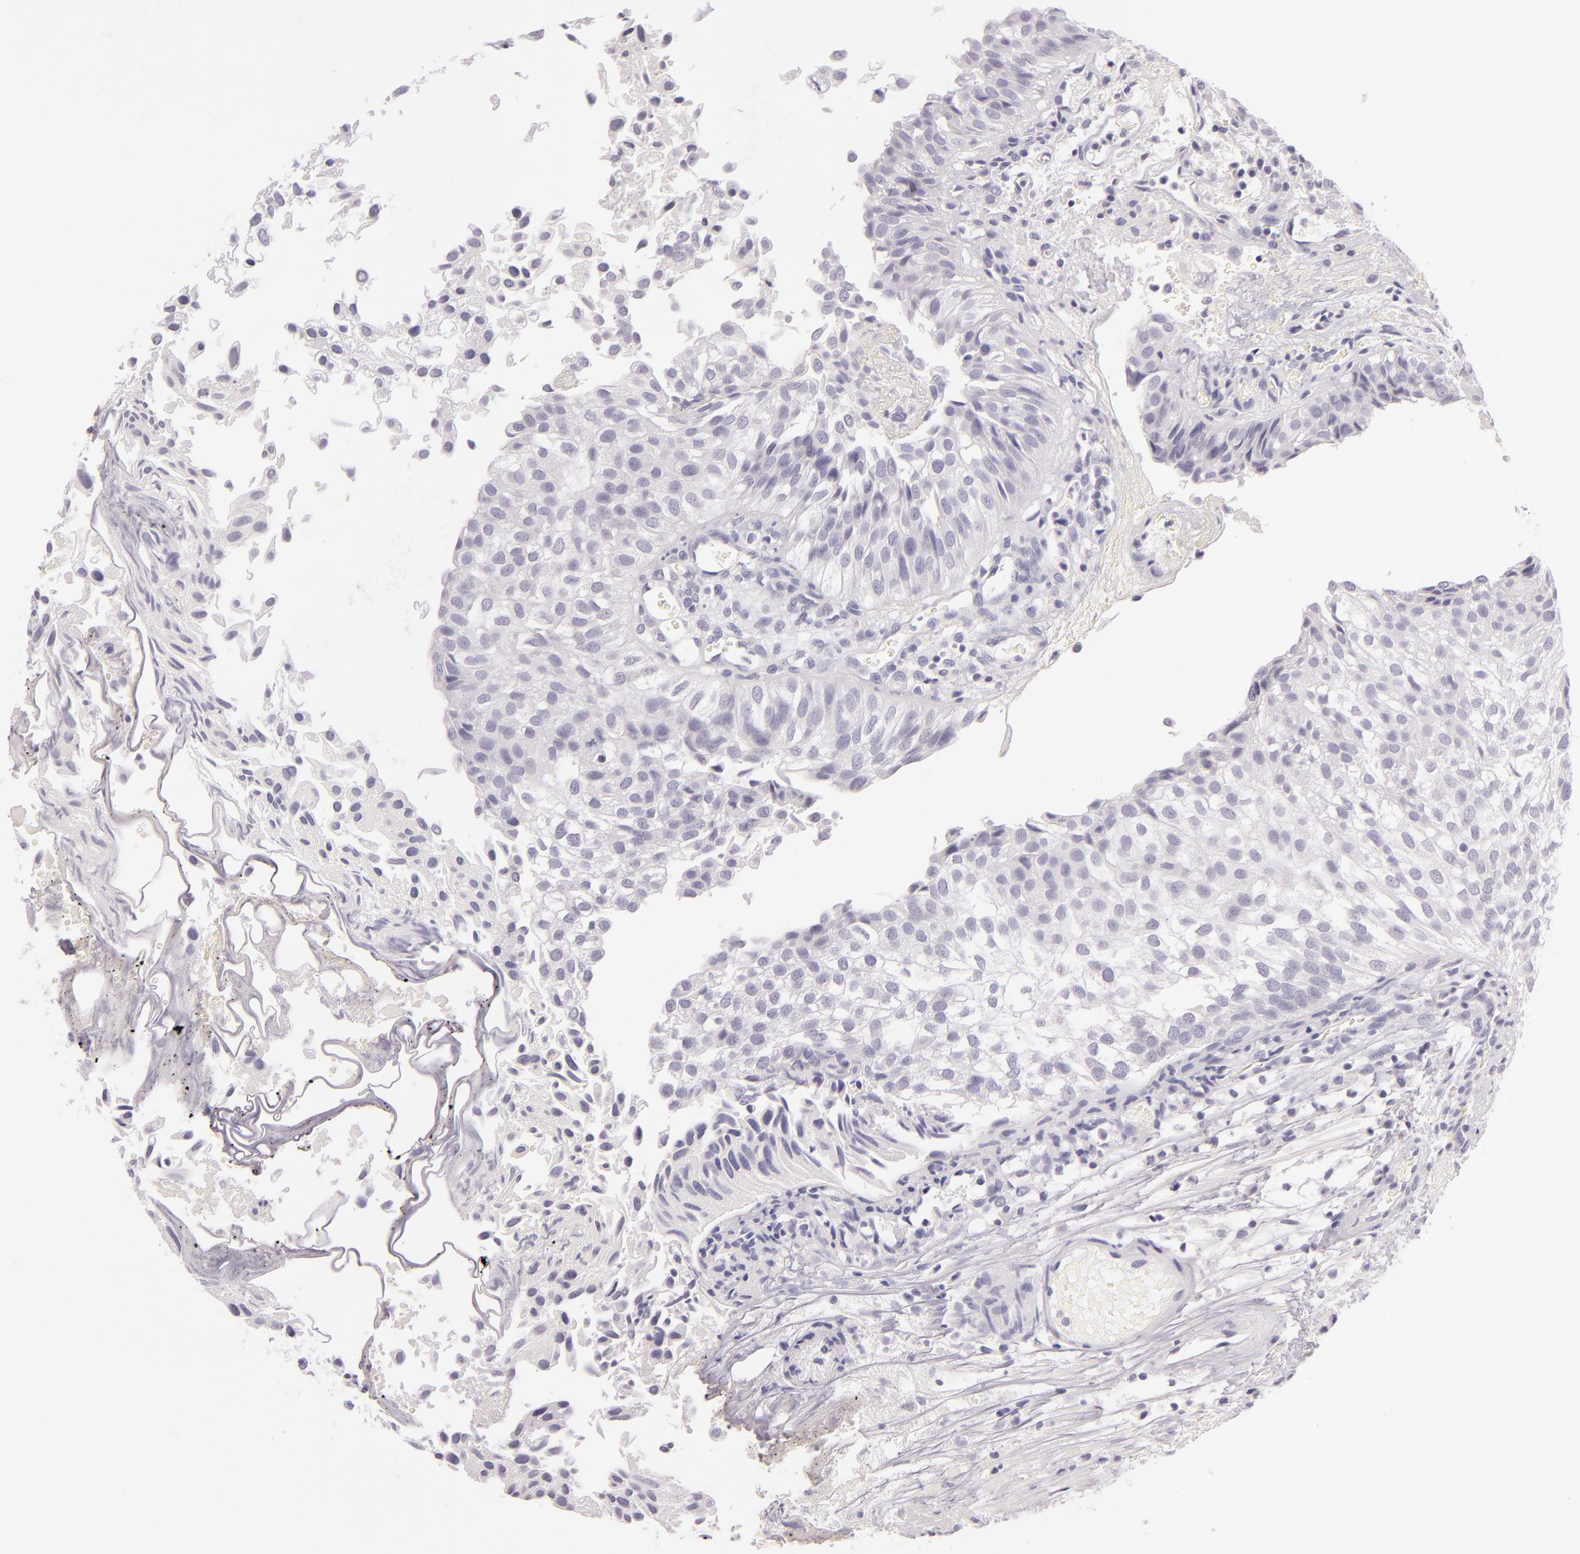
{"staining": {"intensity": "negative", "quantity": "none", "location": "none"}, "tissue": "urothelial cancer", "cell_type": "Tumor cells", "image_type": "cancer", "snomed": [{"axis": "morphology", "description": "Urothelial carcinoma, Low grade"}, {"axis": "topography", "description": "Urinary bladder"}], "caption": "Protein analysis of urothelial carcinoma (low-grade) exhibits no significant staining in tumor cells. (Brightfield microscopy of DAB IHC at high magnification).", "gene": "CBS", "patient": {"sex": "female", "age": 89}}